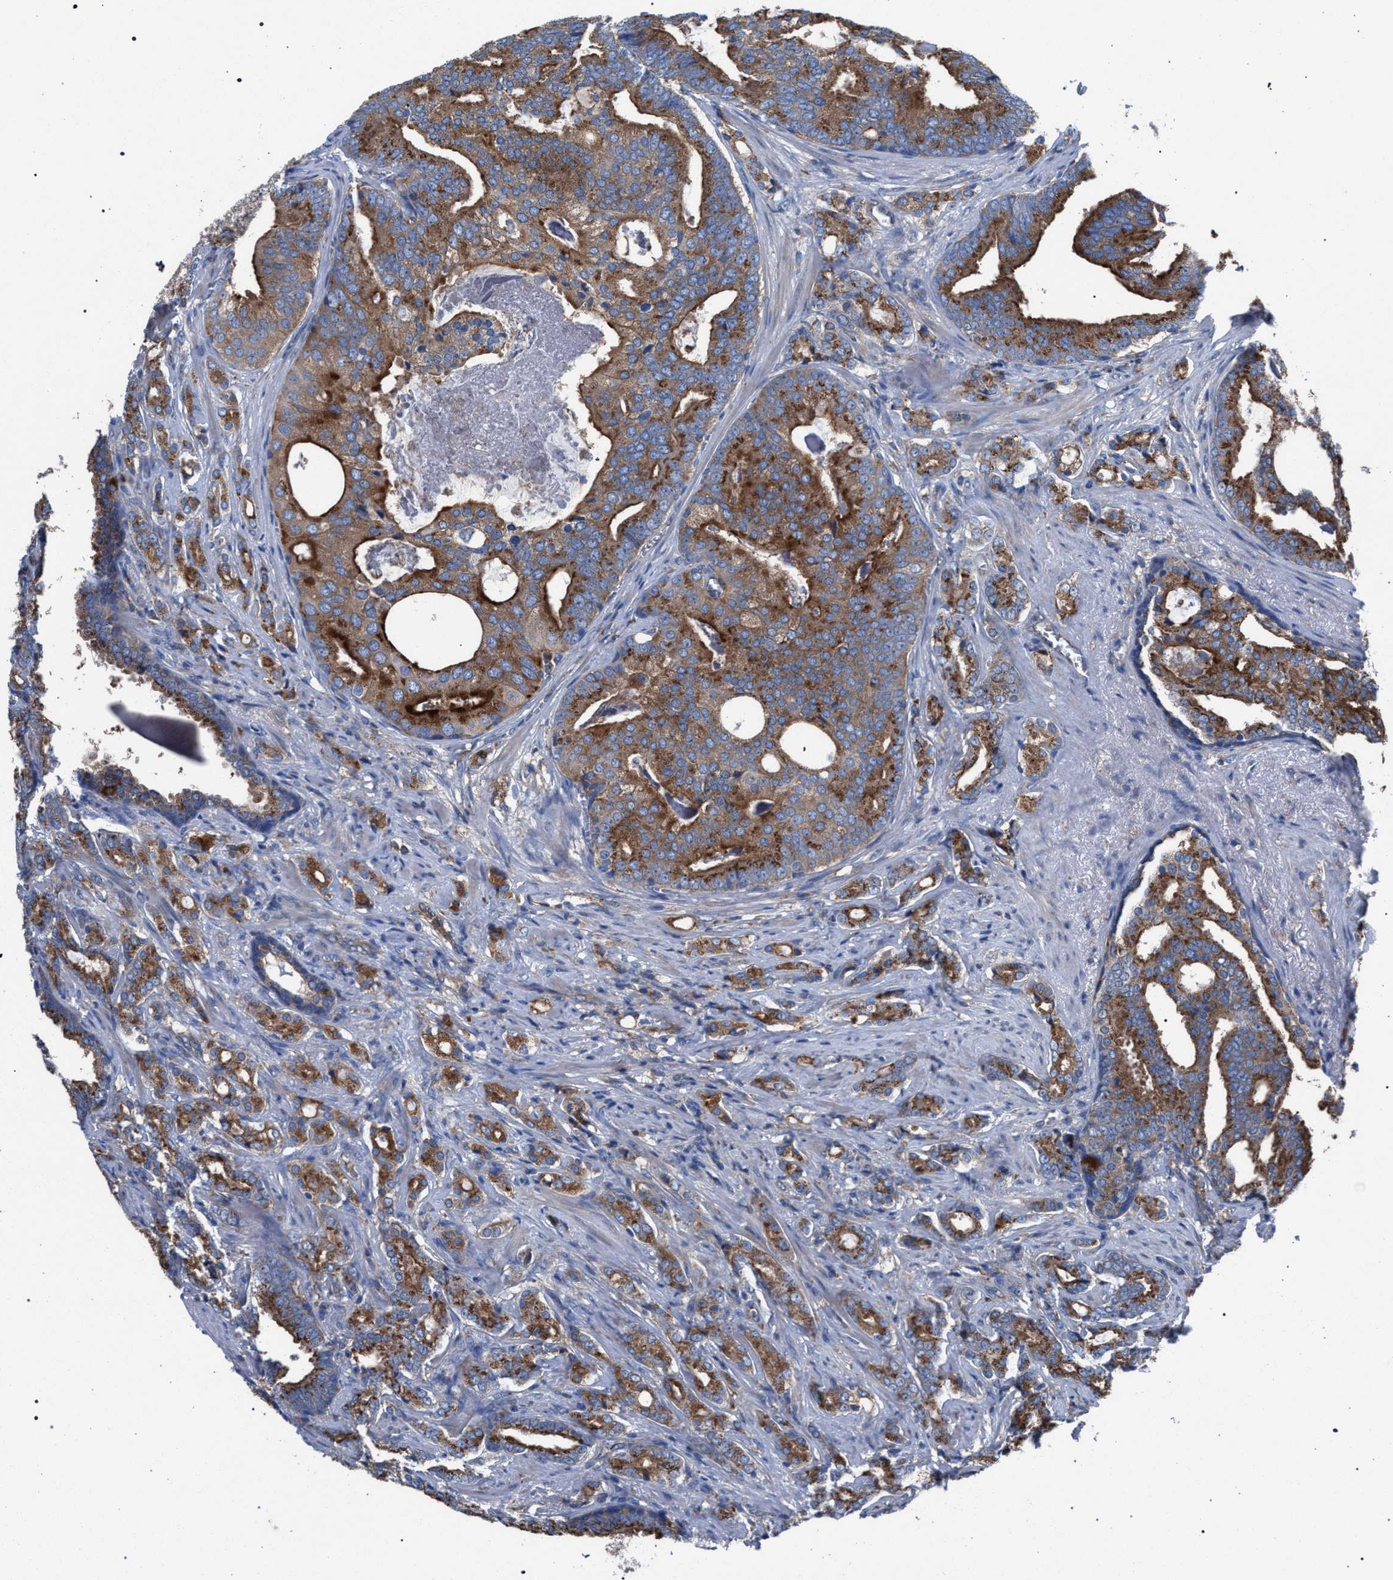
{"staining": {"intensity": "moderate", "quantity": ">75%", "location": "cytoplasmic/membranous"}, "tissue": "prostate cancer", "cell_type": "Tumor cells", "image_type": "cancer", "snomed": [{"axis": "morphology", "description": "Adenocarcinoma, Low grade"}, {"axis": "topography", "description": "Prostate"}], "caption": "Prostate cancer (adenocarcinoma (low-grade)) stained for a protein (brown) displays moderate cytoplasmic/membranous positive positivity in approximately >75% of tumor cells.", "gene": "ATP6V0A1", "patient": {"sex": "male", "age": 58}}